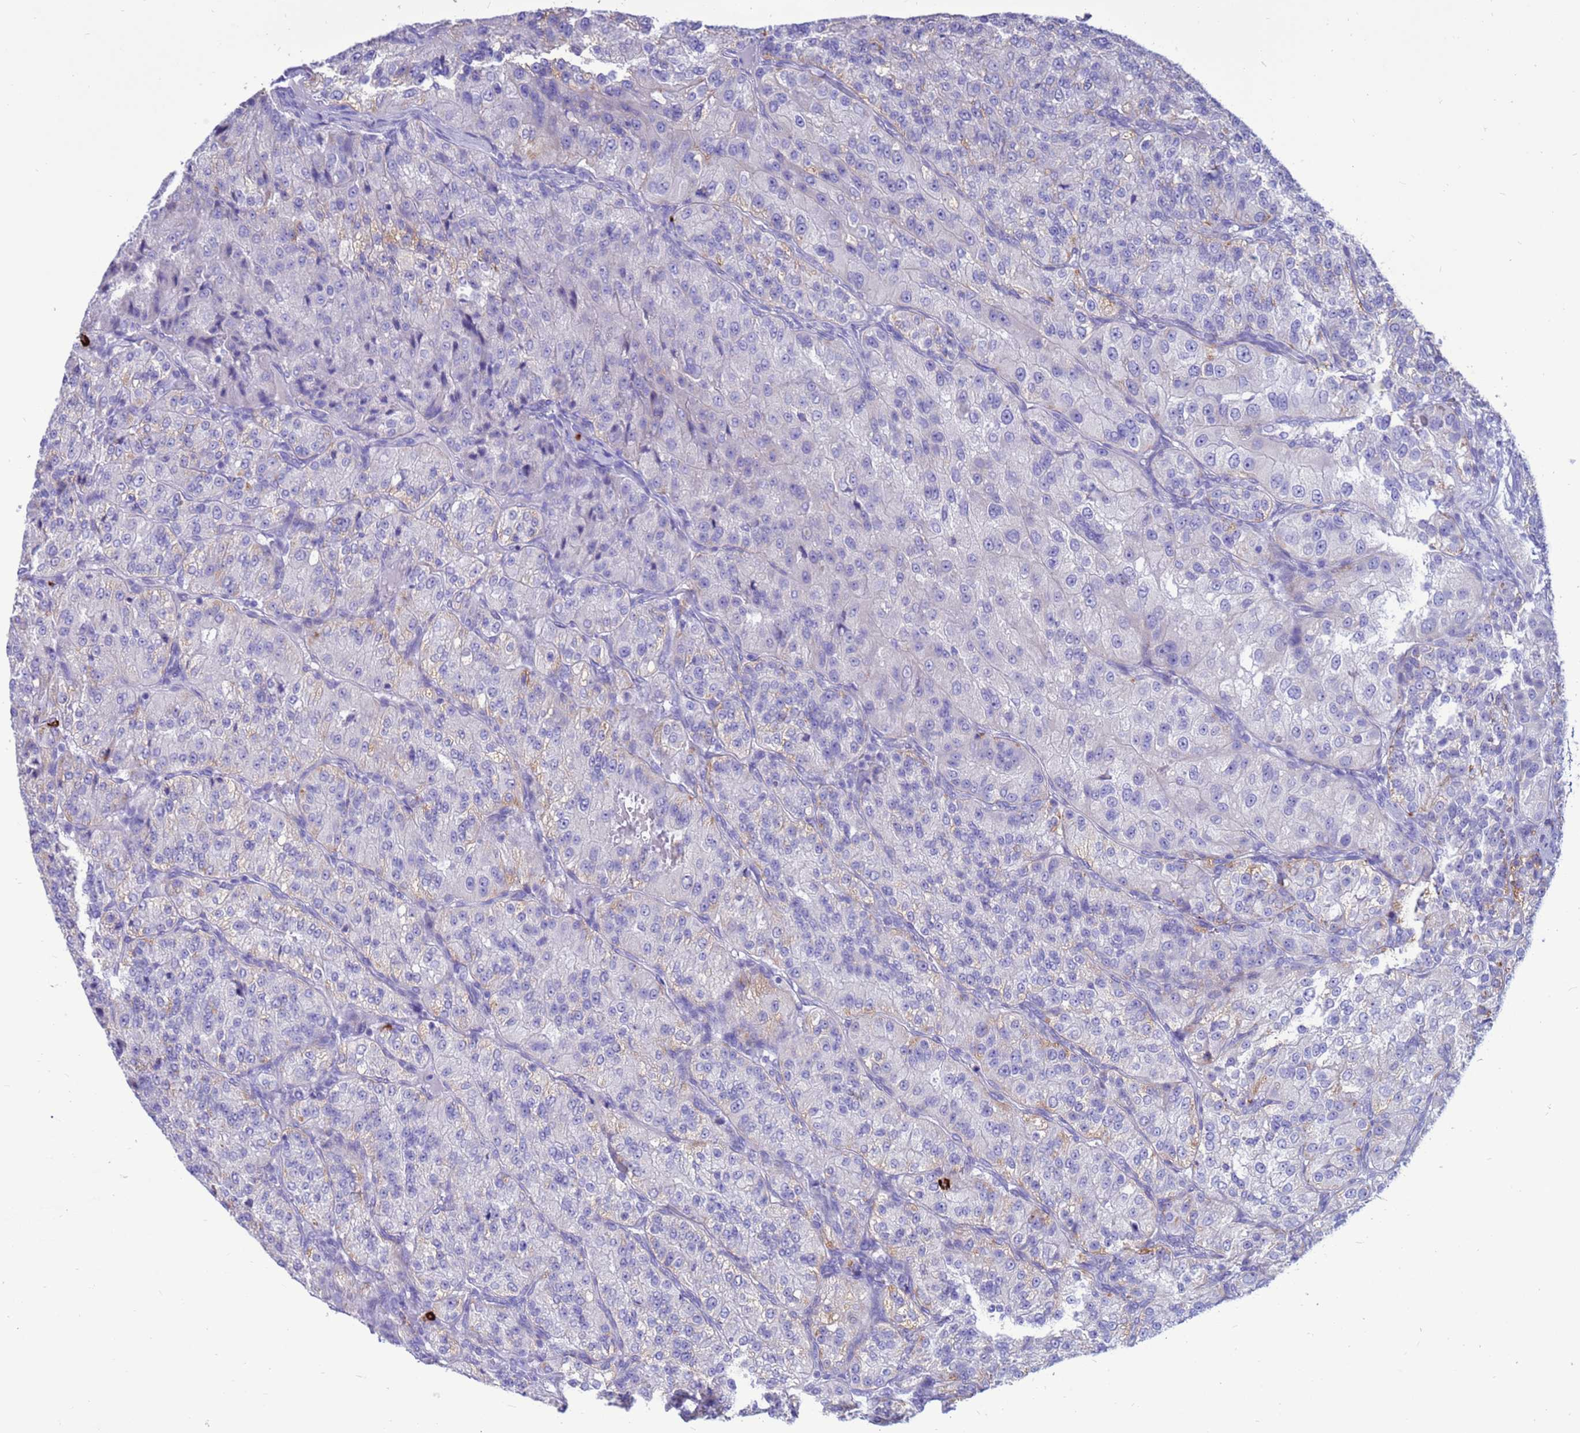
{"staining": {"intensity": "moderate", "quantity": "<25%", "location": "cytoplasmic/membranous"}, "tissue": "renal cancer", "cell_type": "Tumor cells", "image_type": "cancer", "snomed": [{"axis": "morphology", "description": "Adenocarcinoma, NOS"}, {"axis": "topography", "description": "Kidney"}], "caption": "The immunohistochemical stain shows moderate cytoplasmic/membranous expression in tumor cells of renal cancer (adenocarcinoma) tissue.", "gene": "PDE10A", "patient": {"sex": "female", "age": 63}}